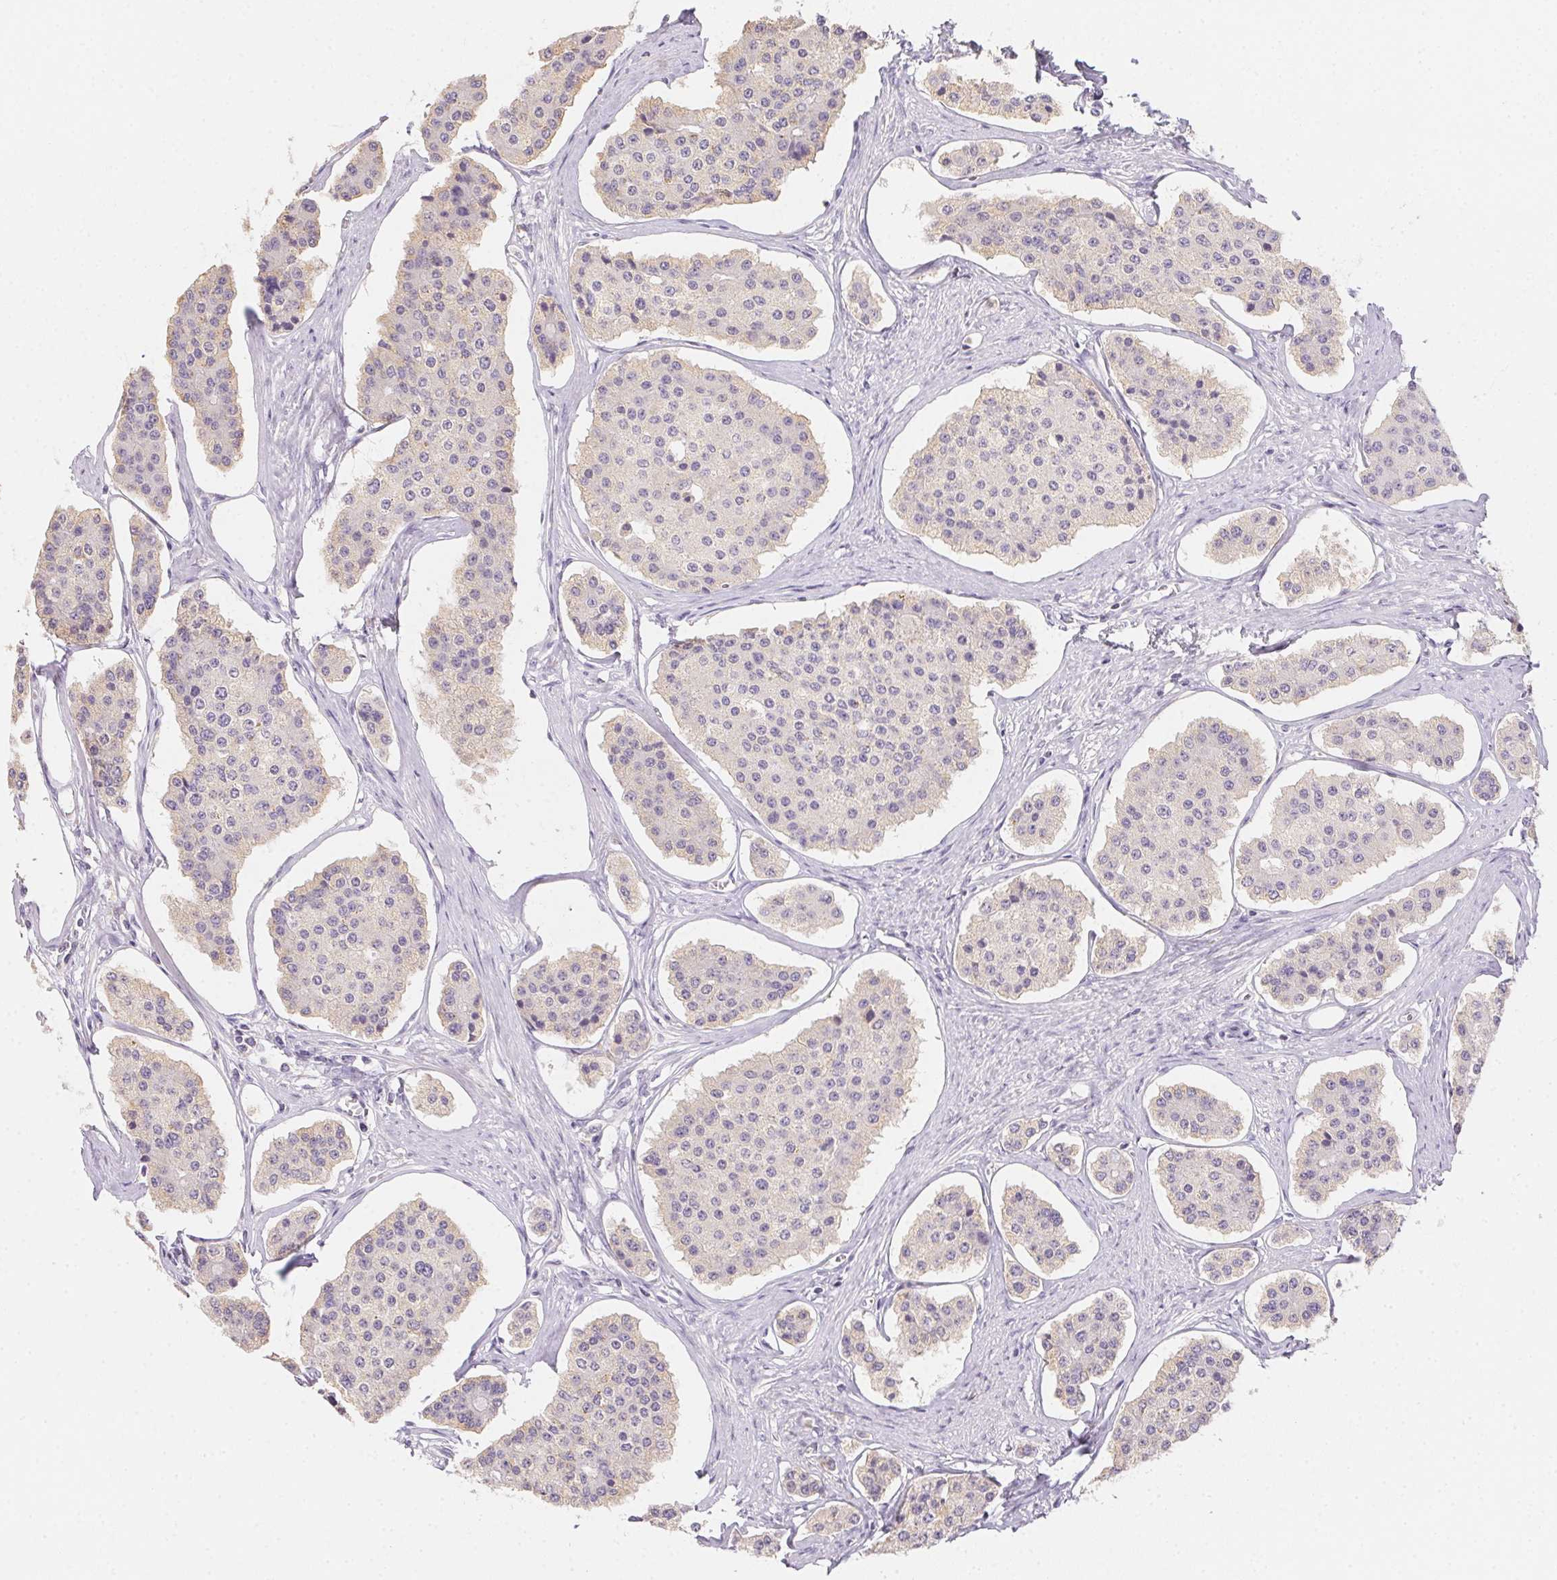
{"staining": {"intensity": "negative", "quantity": "none", "location": "none"}, "tissue": "carcinoid", "cell_type": "Tumor cells", "image_type": "cancer", "snomed": [{"axis": "morphology", "description": "Carcinoid, malignant, NOS"}, {"axis": "topography", "description": "Small intestine"}], "caption": "High power microscopy histopathology image of an immunohistochemistry (IHC) image of carcinoid, revealing no significant staining in tumor cells.", "gene": "SLC6A18", "patient": {"sex": "female", "age": 65}}